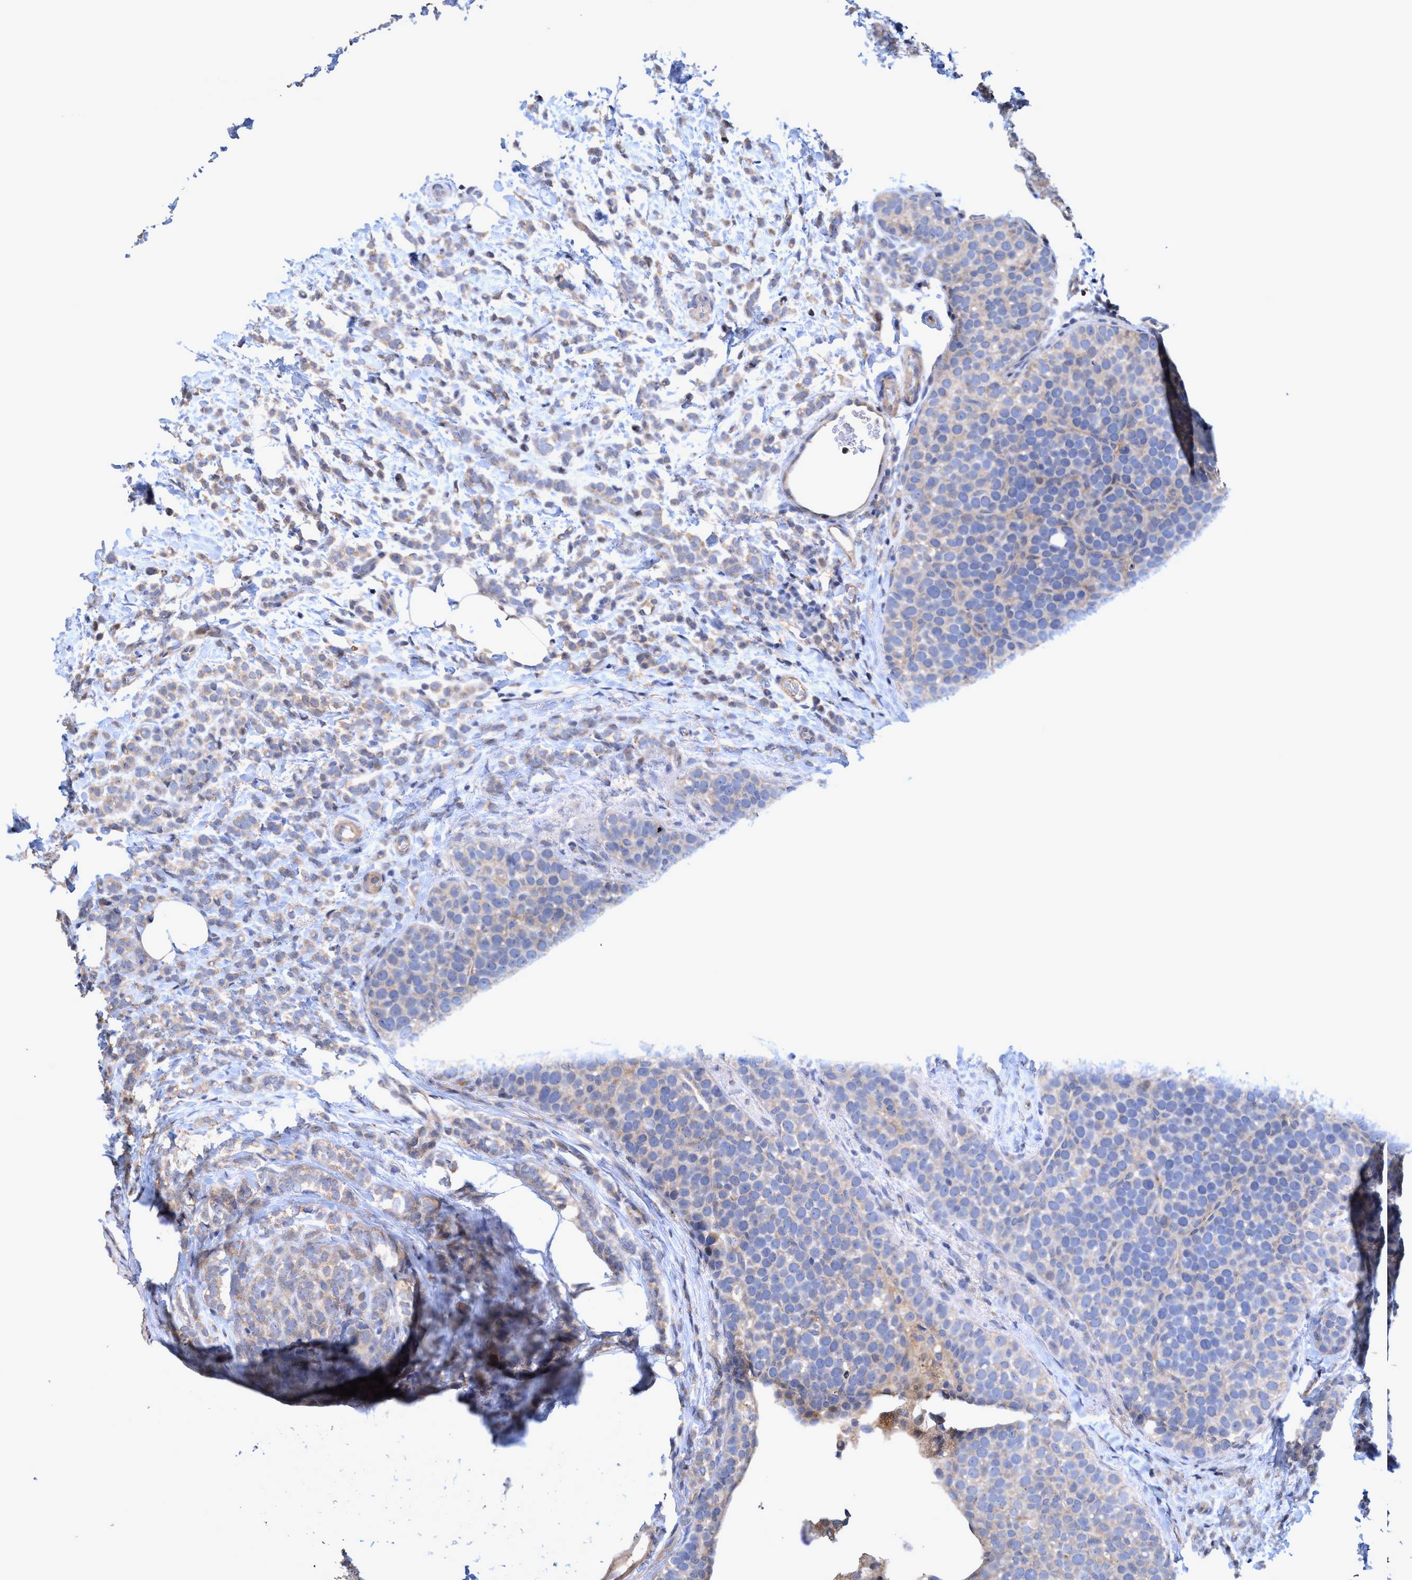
{"staining": {"intensity": "weak", "quantity": "<25%", "location": "cytoplasmic/membranous"}, "tissue": "breast cancer", "cell_type": "Tumor cells", "image_type": "cancer", "snomed": [{"axis": "morphology", "description": "Lobular carcinoma"}, {"axis": "topography", "description": "Breast"}], "caption": "Tumor cells show no significant protein staining in breast cancer.", "gene": "ZNF677", "patient": {"sex": "female", "age": 50}}